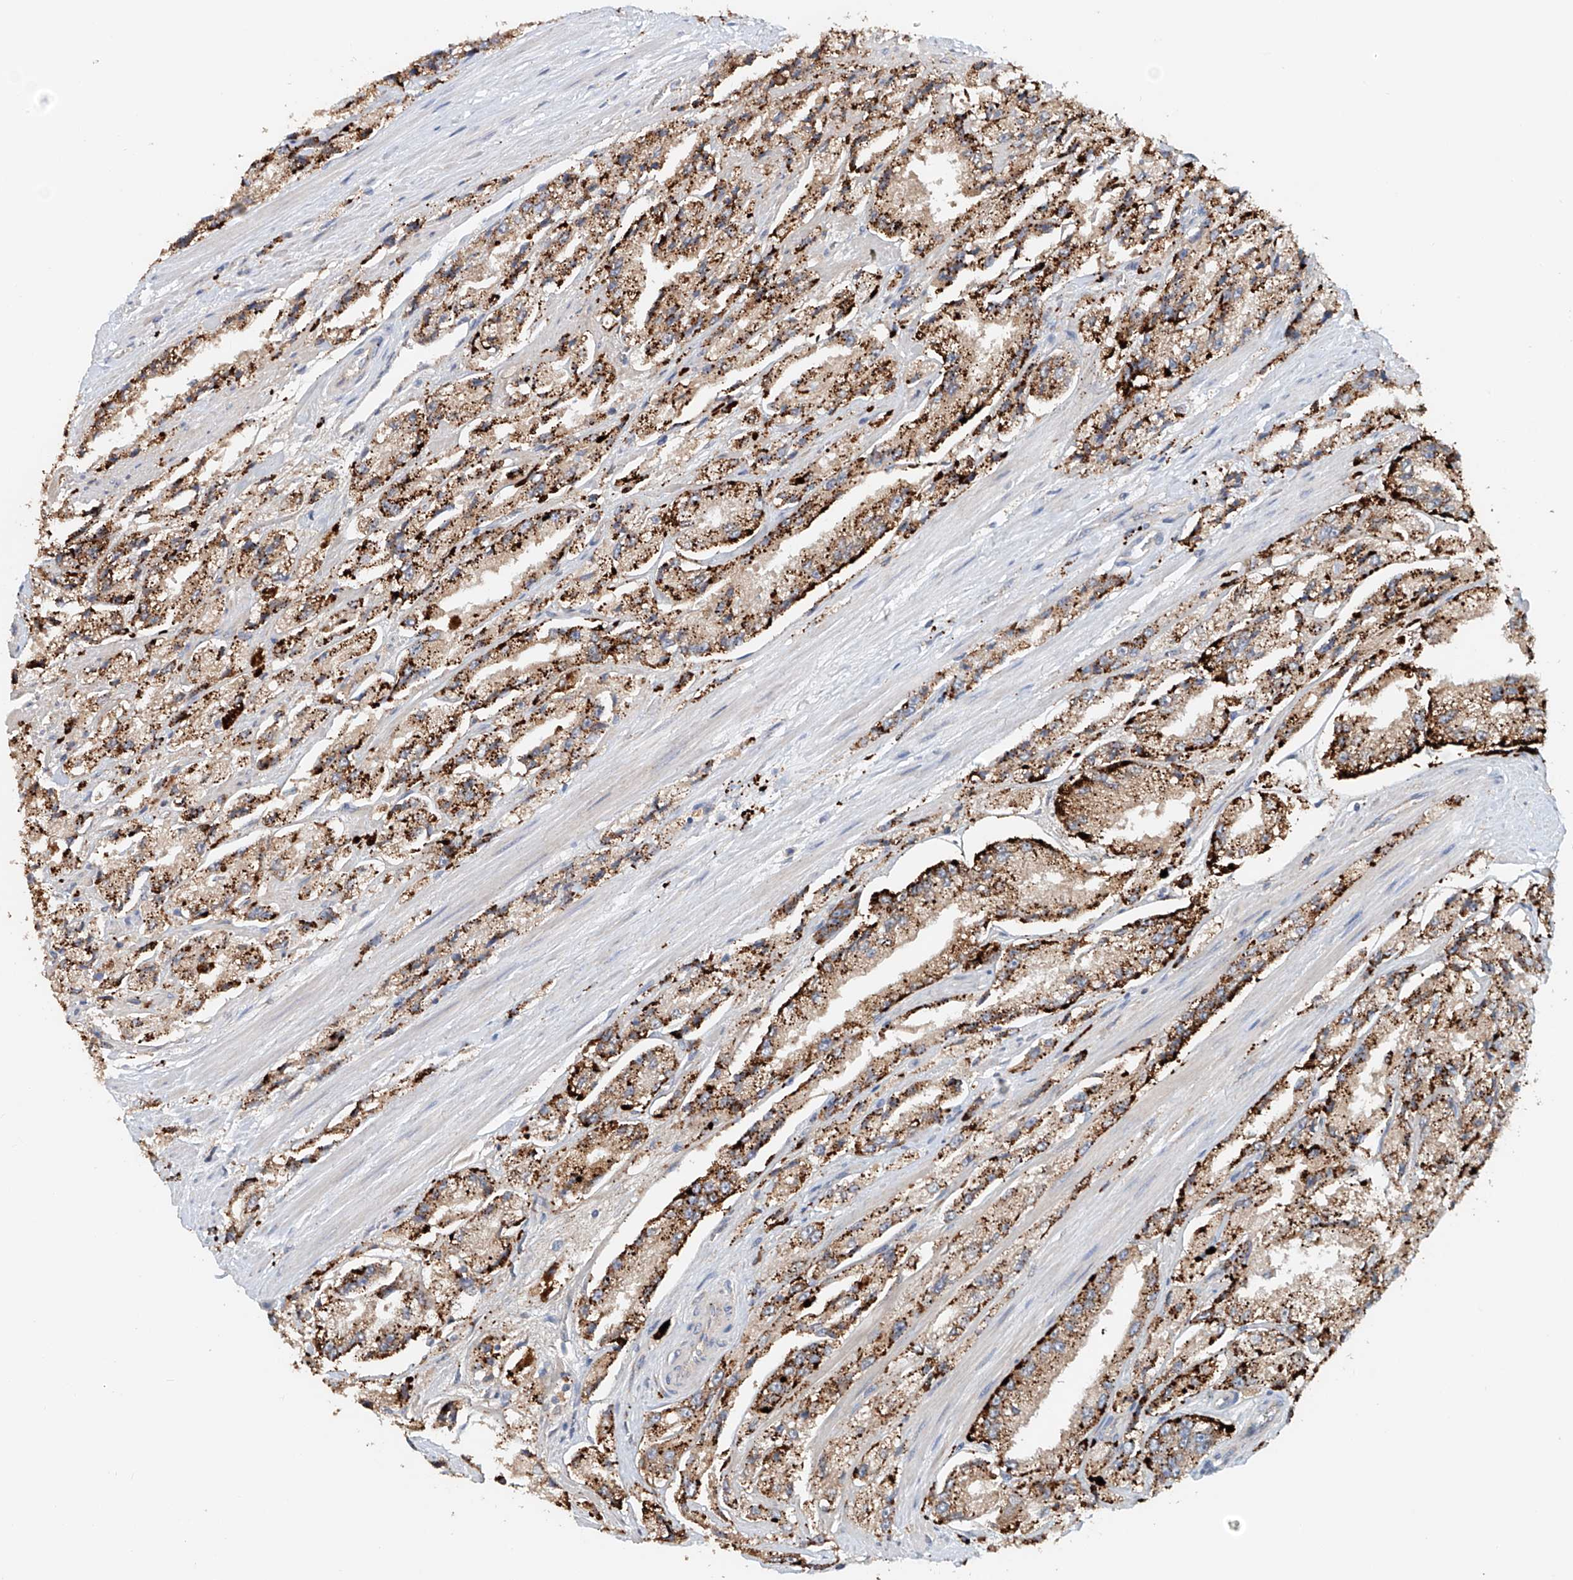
{"staining": {"intensity": "strong", "quantity": ">75%", "location": "cytoplasmic/membranous"}, "tissue": "prostate cancer", "cell_type": "Tumor cells", "image_type": "cancer", "snomed": [{"axis": "morphology", "description": "Adenocarcinoma, High grade"}, {"axis": "topography", "description": "Prostate"}], "caption": "Immunohistochemistry (IHC) photomicrograph of neoplastic tissue: prostate cancer stained using immunohistochemistry (IHC) reveals high levels of strong protein expression localized specifically in the cytoplasmic/membranous of tumor cells, appearing as a cytoplasmic/membranous brown color.", "gene": "TRIM47", "patient": {"sex": "male", "age": 58}}